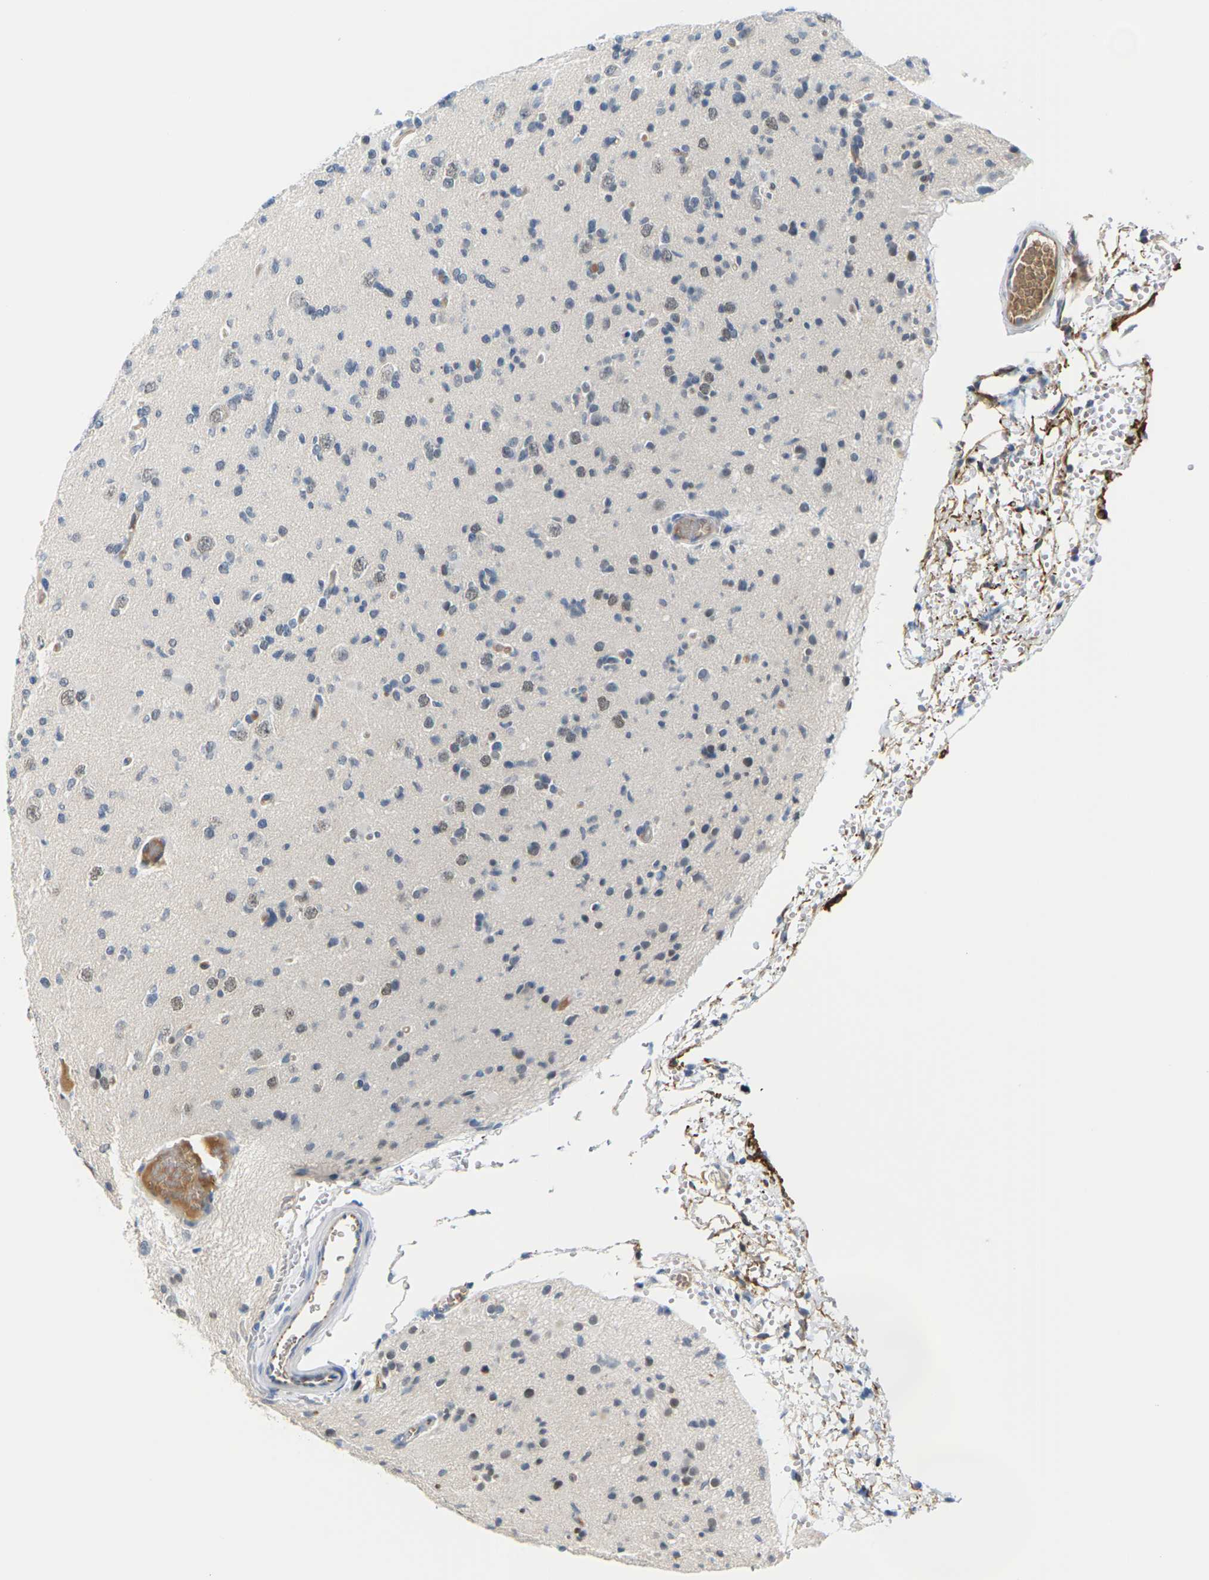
{"staining": {"intensity": "moderate", "quantity": "<25%", "location": "nuclear"}, "tissue": "glioma", "cell_type": "Tumor cells", "image_type": "cancer", "snomed": [{"axis": "morphology", "description": "Glioma, malignant, Low grade"}, {"axis": "topography", "description": "Brain"}], "caption": "A low amount of moderate nuclear positivity is appreciated in about <25% of tumor cells in malignant low-grade glioma tissue.", "gene": "PKP2", "patient": {"sex": "female", "age": 22}}